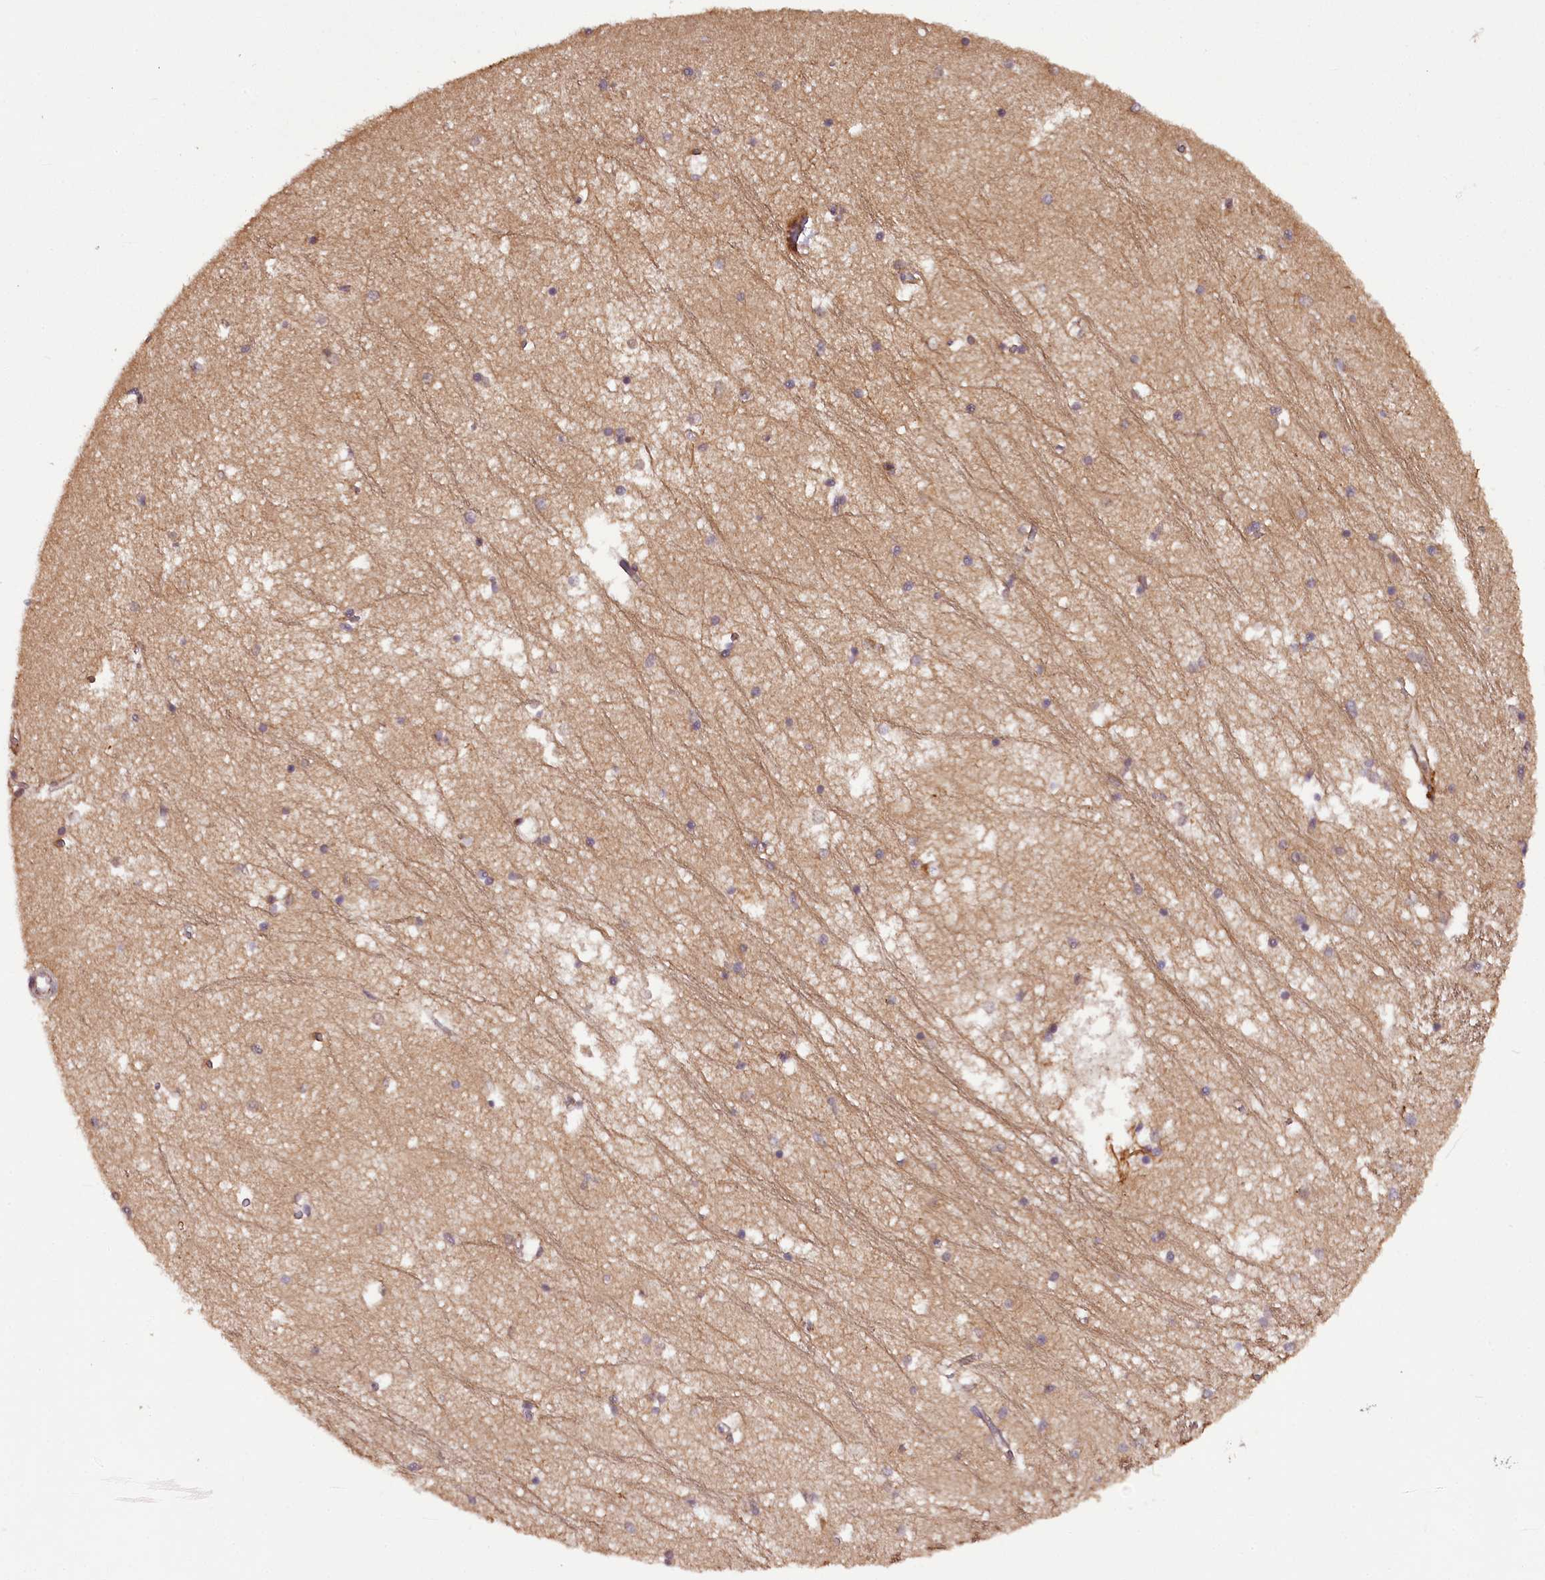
{"staining": {"intensity": "moderate", "quantity": "<25%", "location": "cytoplasmic/membranous,nuclear"}, "tissue": "hippocampus", "cell_type": "Glial cells", "image_type": "normal", "snomed": [{"axis": "morphology", "description": "Normal tissue, NOS"}, {"axis": "topography", "description": "Hippocampus"}], "caption": "An image showing moderate cytoplasmic/membranous,nuclear positivity in approximately <25% of glial cells in unremarkable hippocampus, as visualized by brown immunohistochemical staining.", "gene": "MAML3", "patient": {"sex": "male", "age": 70}}